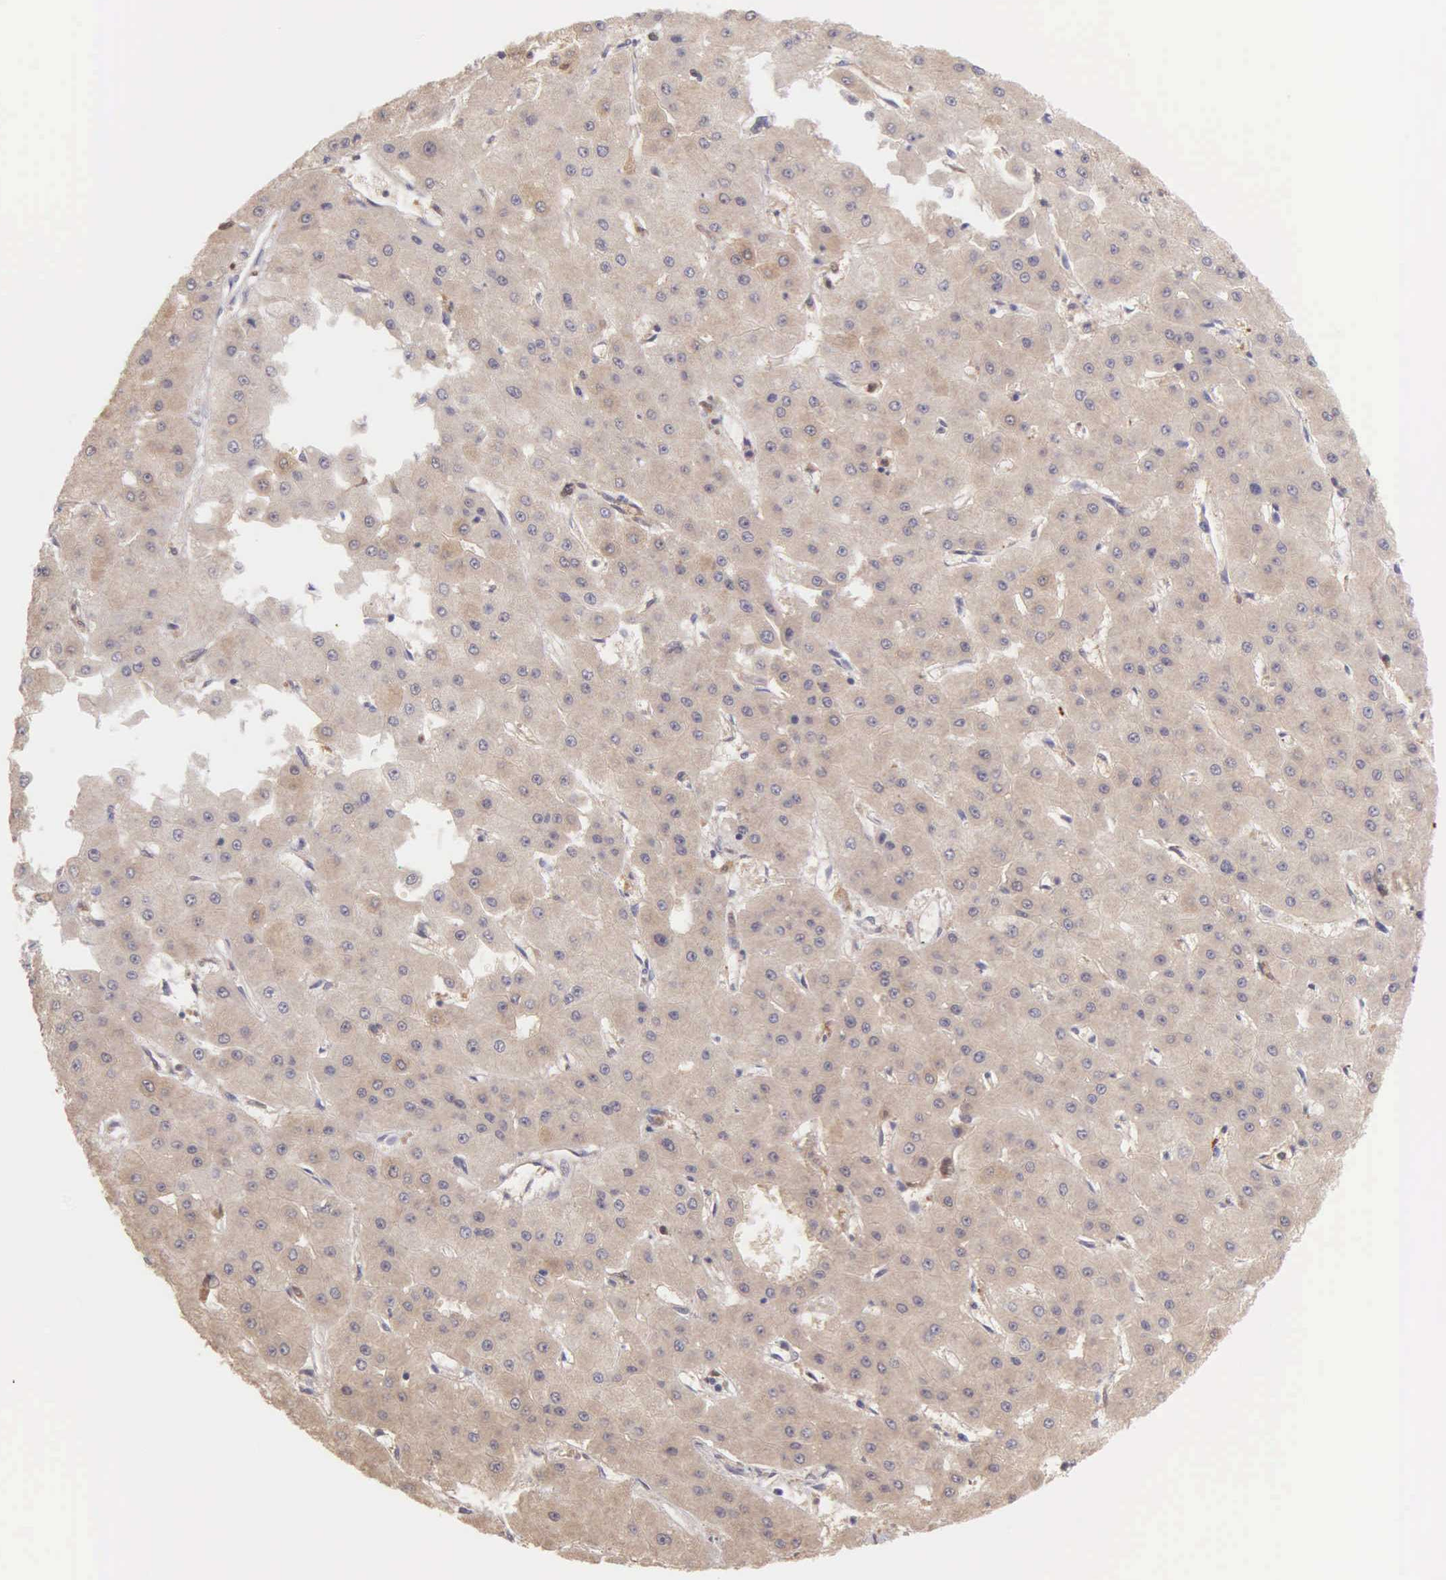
{"staining": {"intensity": "moderate", "quantity": ">75%", "location": "cytoplasmic/membranous"}, "tissue": "liver cancer", "cell_type": "Tumor cells", "image_type": "cancer", "snomed": [{"axis": "morphology", "description": "Carcinoma, Hepatocellular, NOS"}, {"axis": "topography", "description": "Liver"}], "caption": "A micrograph of human liver cancer stained for a protein exhibits moderate cytoplasmic/membranous brown staining in tumor cells.", "gene": "BID", "patient": {"sex": "female", "age": 52}}